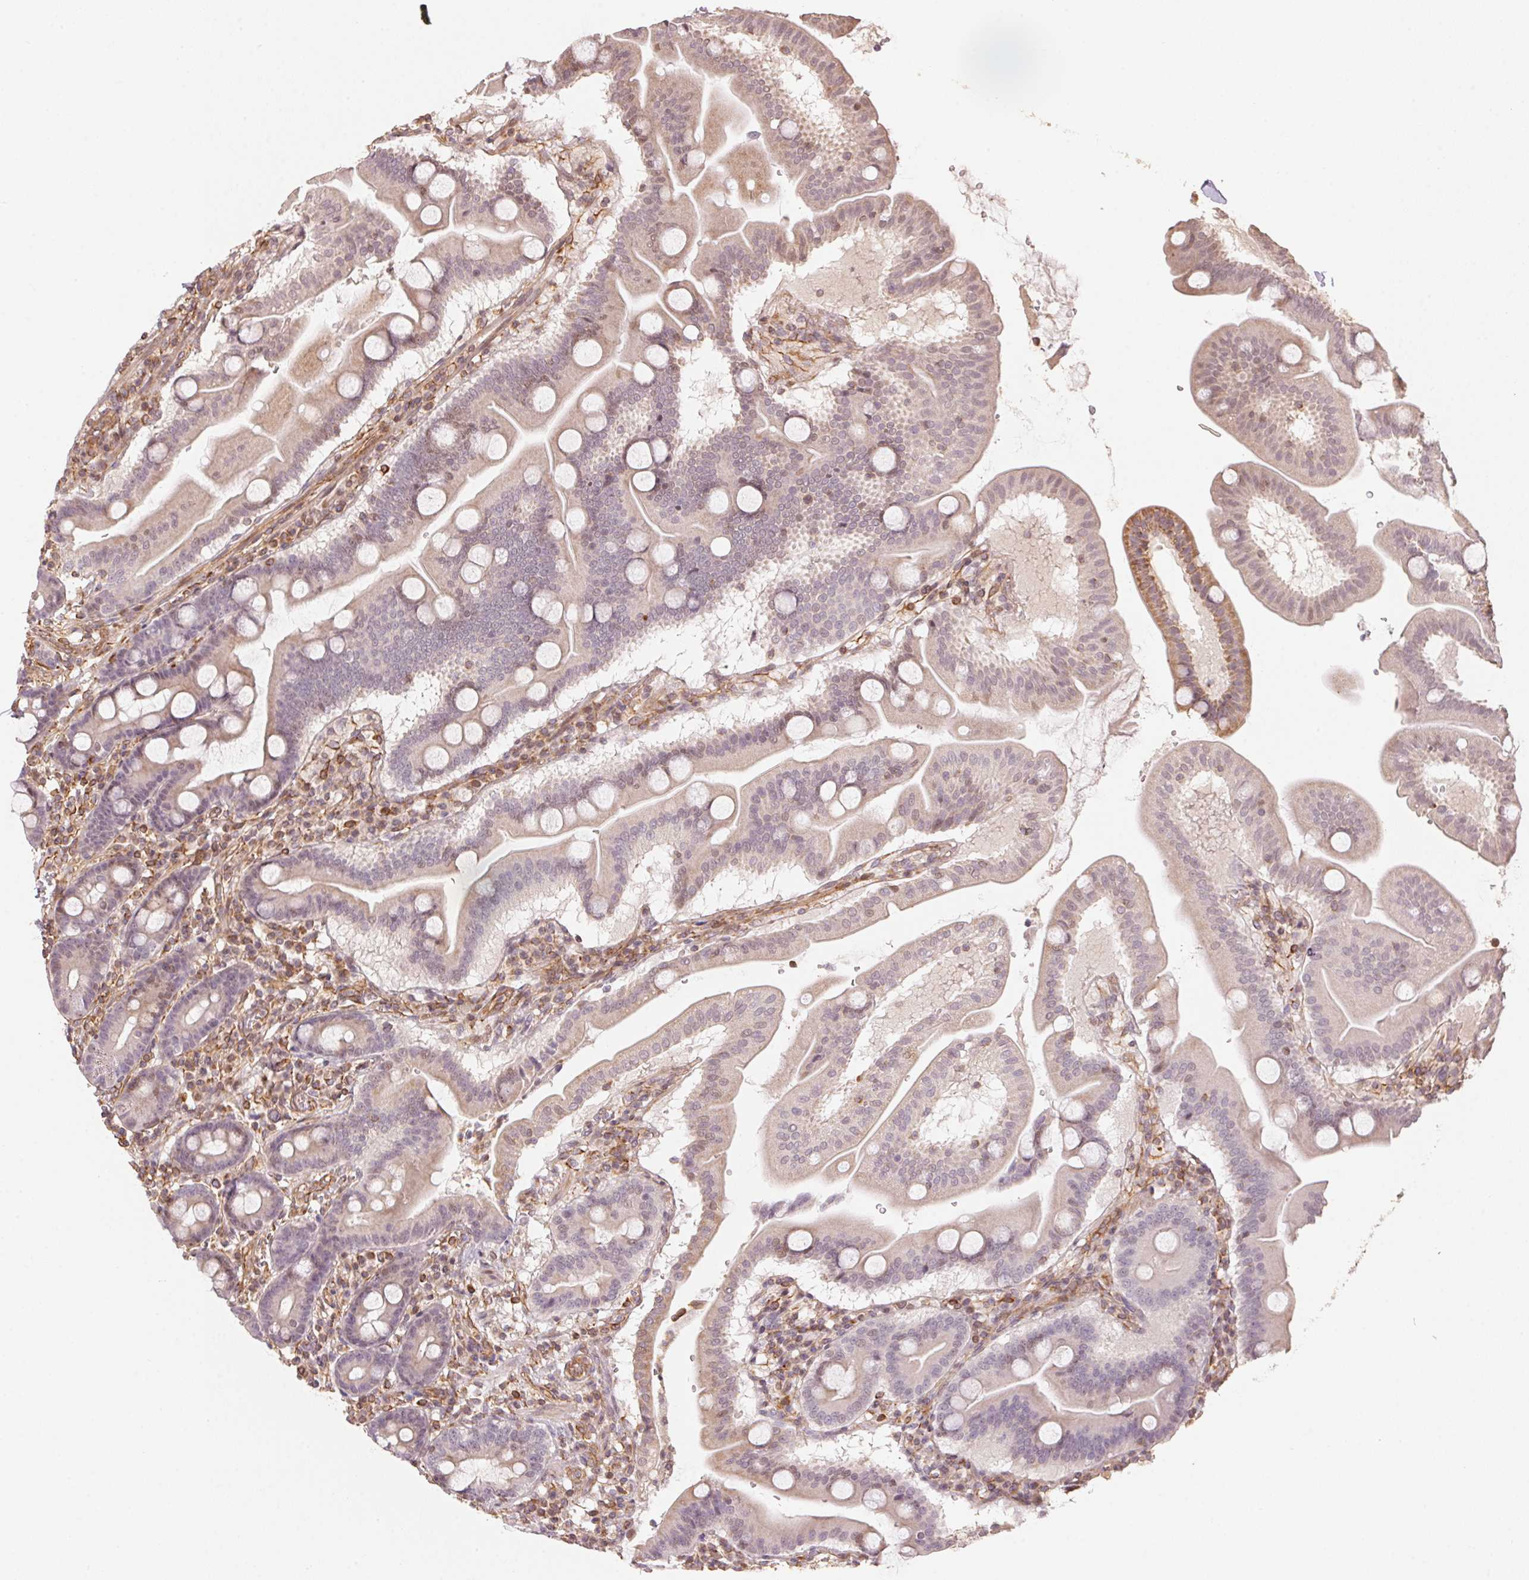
{"staining": {"intensity": "weak", "quantity": "<25%", "location": "cytoplasmic/membranous"}, "tissue": "duodenum", "cell_type": "Glandular cells", "image_type": "normal", "snomed": [{"axis": "morphology", "description": "Normal tissue, NOS"}, {"axis": "topography", "description": "Pancreas"}, {"axis": "topography", "description": "Duodenum"}], "caption": "IHC of benign duodenum demonstrates no staining in glandular cells.", "gene": "FOXR2", "patient": {"sex": "male", "age": 59}}